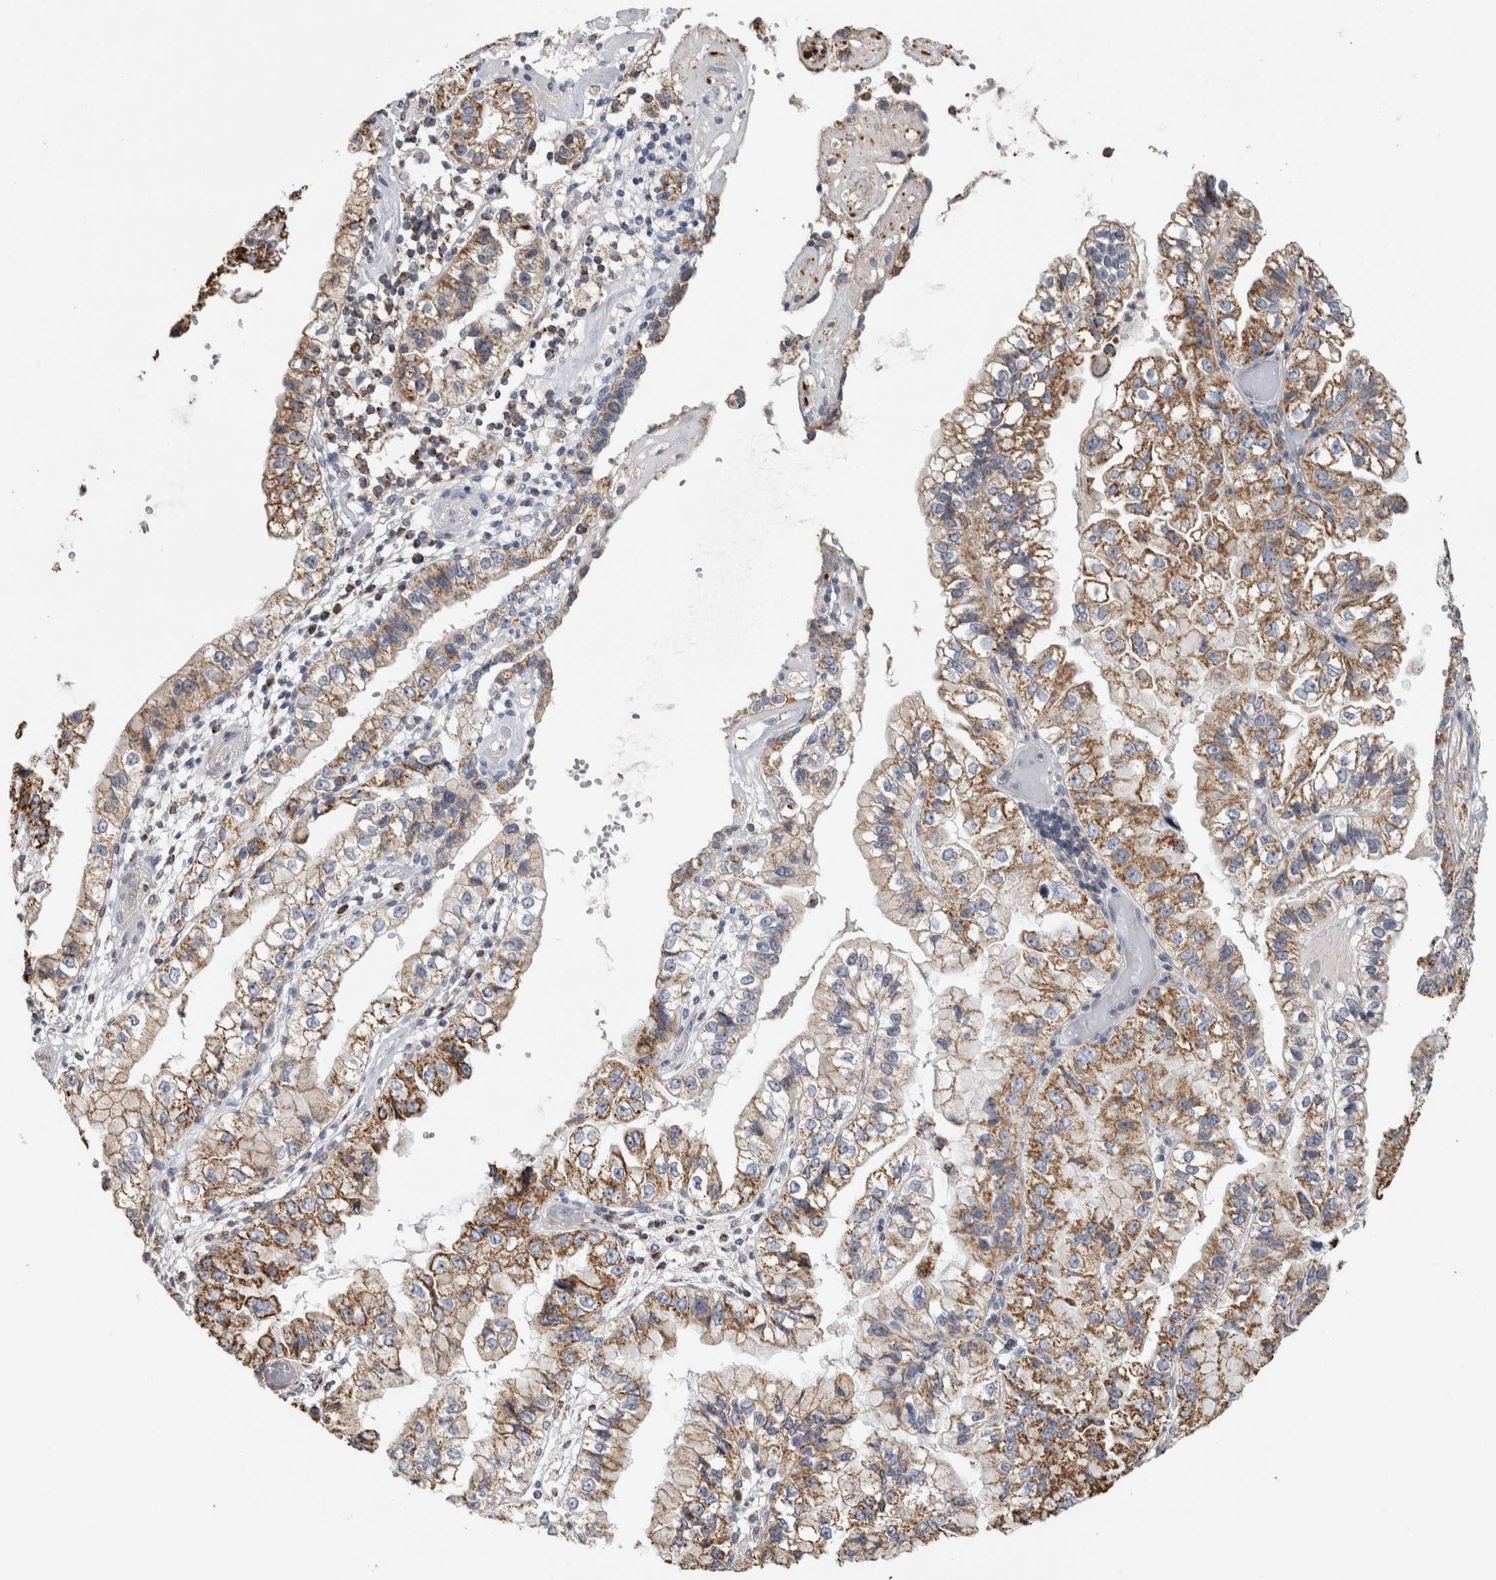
{"staining": {"intensity": "moderate", "quantity": ">75%", "location": "cytoplasmic/membranous"}, "tissue": "liver cancer", "cell_type": "Tumor cells", "image_type": "cancer", "snomed": [{"axis": "morphology", "description": "Cholangiocarcinoma"}, {"axis": "topography", "description": "Liver"}], "caption": "The immunohistochemical stain labels moderate cytoplasmic/membranous expression in tumor cells of liver cholangiocarcinoma tissue. The staining is performed using DAB brown chromogen to label protein expression. The nuclei are counter-stained blue using hematoxylin.", "gene": "ST8SIA1", "patient": {"sex": "female", "age": 79}}